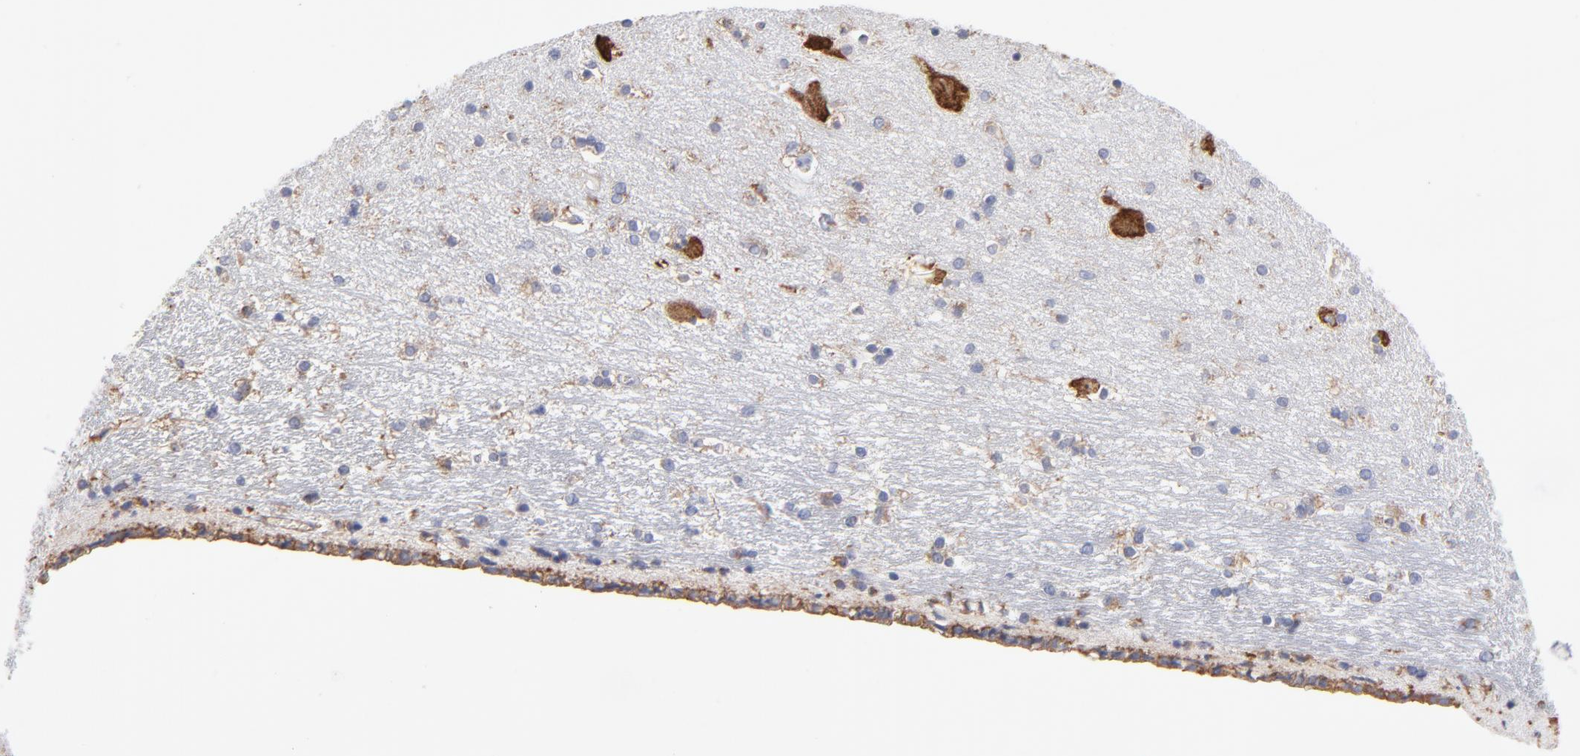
{"staining": {"intensity": "weak", "quantity": "<25%", "location": "cytoplasmic/membranous"}, "tissue": "hippocampus", "cell_type": "Glial cells", "image_type": "normal", "snomed": [{"axis": "morphology", "description": "Normal tissue, NOS"}, {"axis": "topography", "description": "Hippocampus"}], "caption": "There is no significant positivity in glial cells of hippocampus. (Brightfield microscopy of DAB (3,3'-diaminobenzidine) immunohistochemistry (IHC) at high magnification).", "gene": "RPL3", "patient": {"sex": "female", "age": 54}}